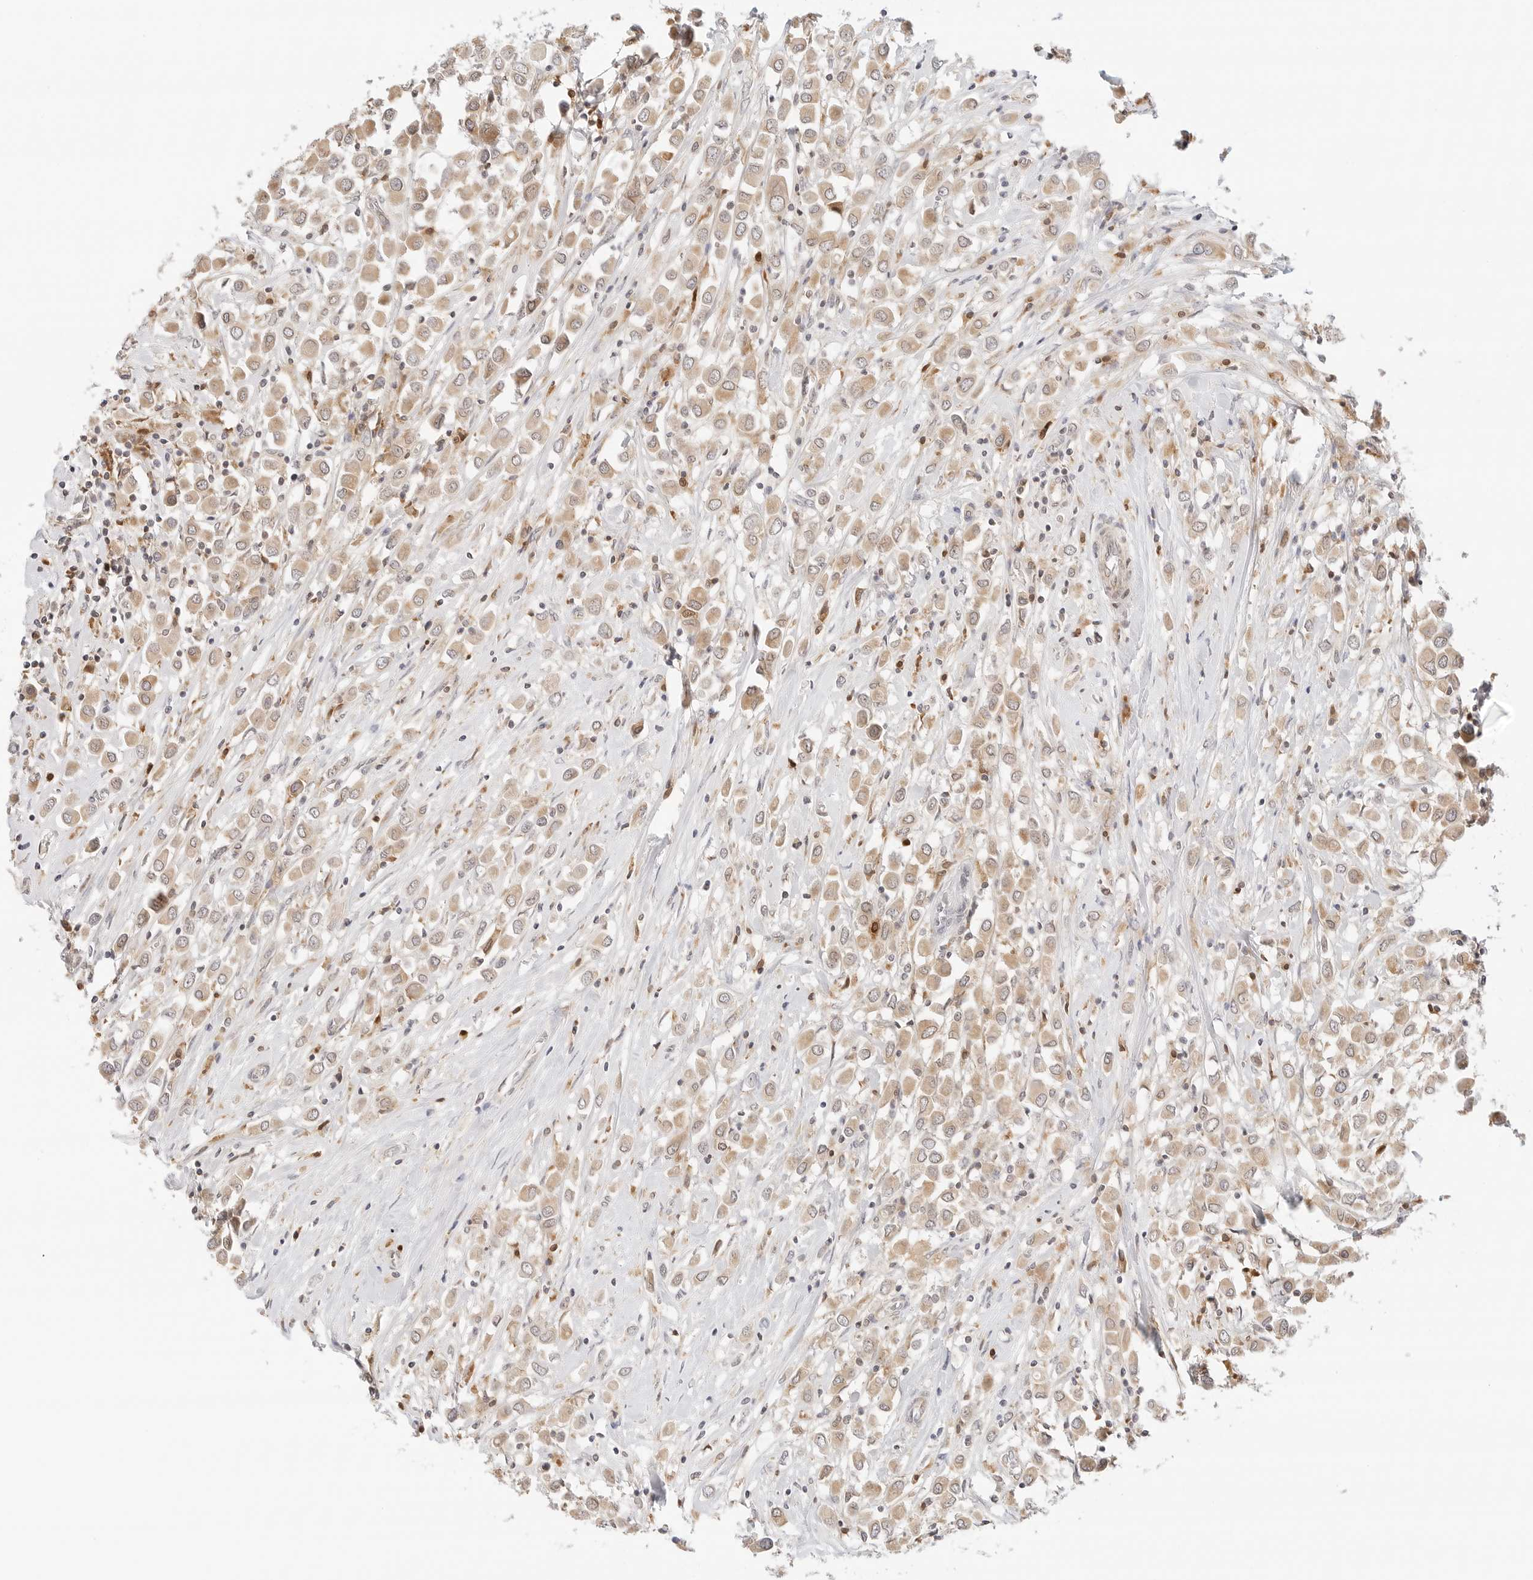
{"staining": {"intensity": "weak", "quantity": ">75%", "location": "cytoplasmic/membranous"}, "tissue": "breast cancer", "cell_type": "Tumor cells", "image_type": "cancer", "snomed": [{"axis": "morphology", "description": "Duct carcinoma"}, {"axis": "topography", "description": "Breast"}], "caption": "About >75% of tumor cells in breast cancer (invasive ductal carcinoma) demonstrate weak cytoplasmic/membranous protein expression as visualized by brown immunohistochemical staining.", "gene": "ERO1B", "patient": {"sex": "female", "age": 61}}